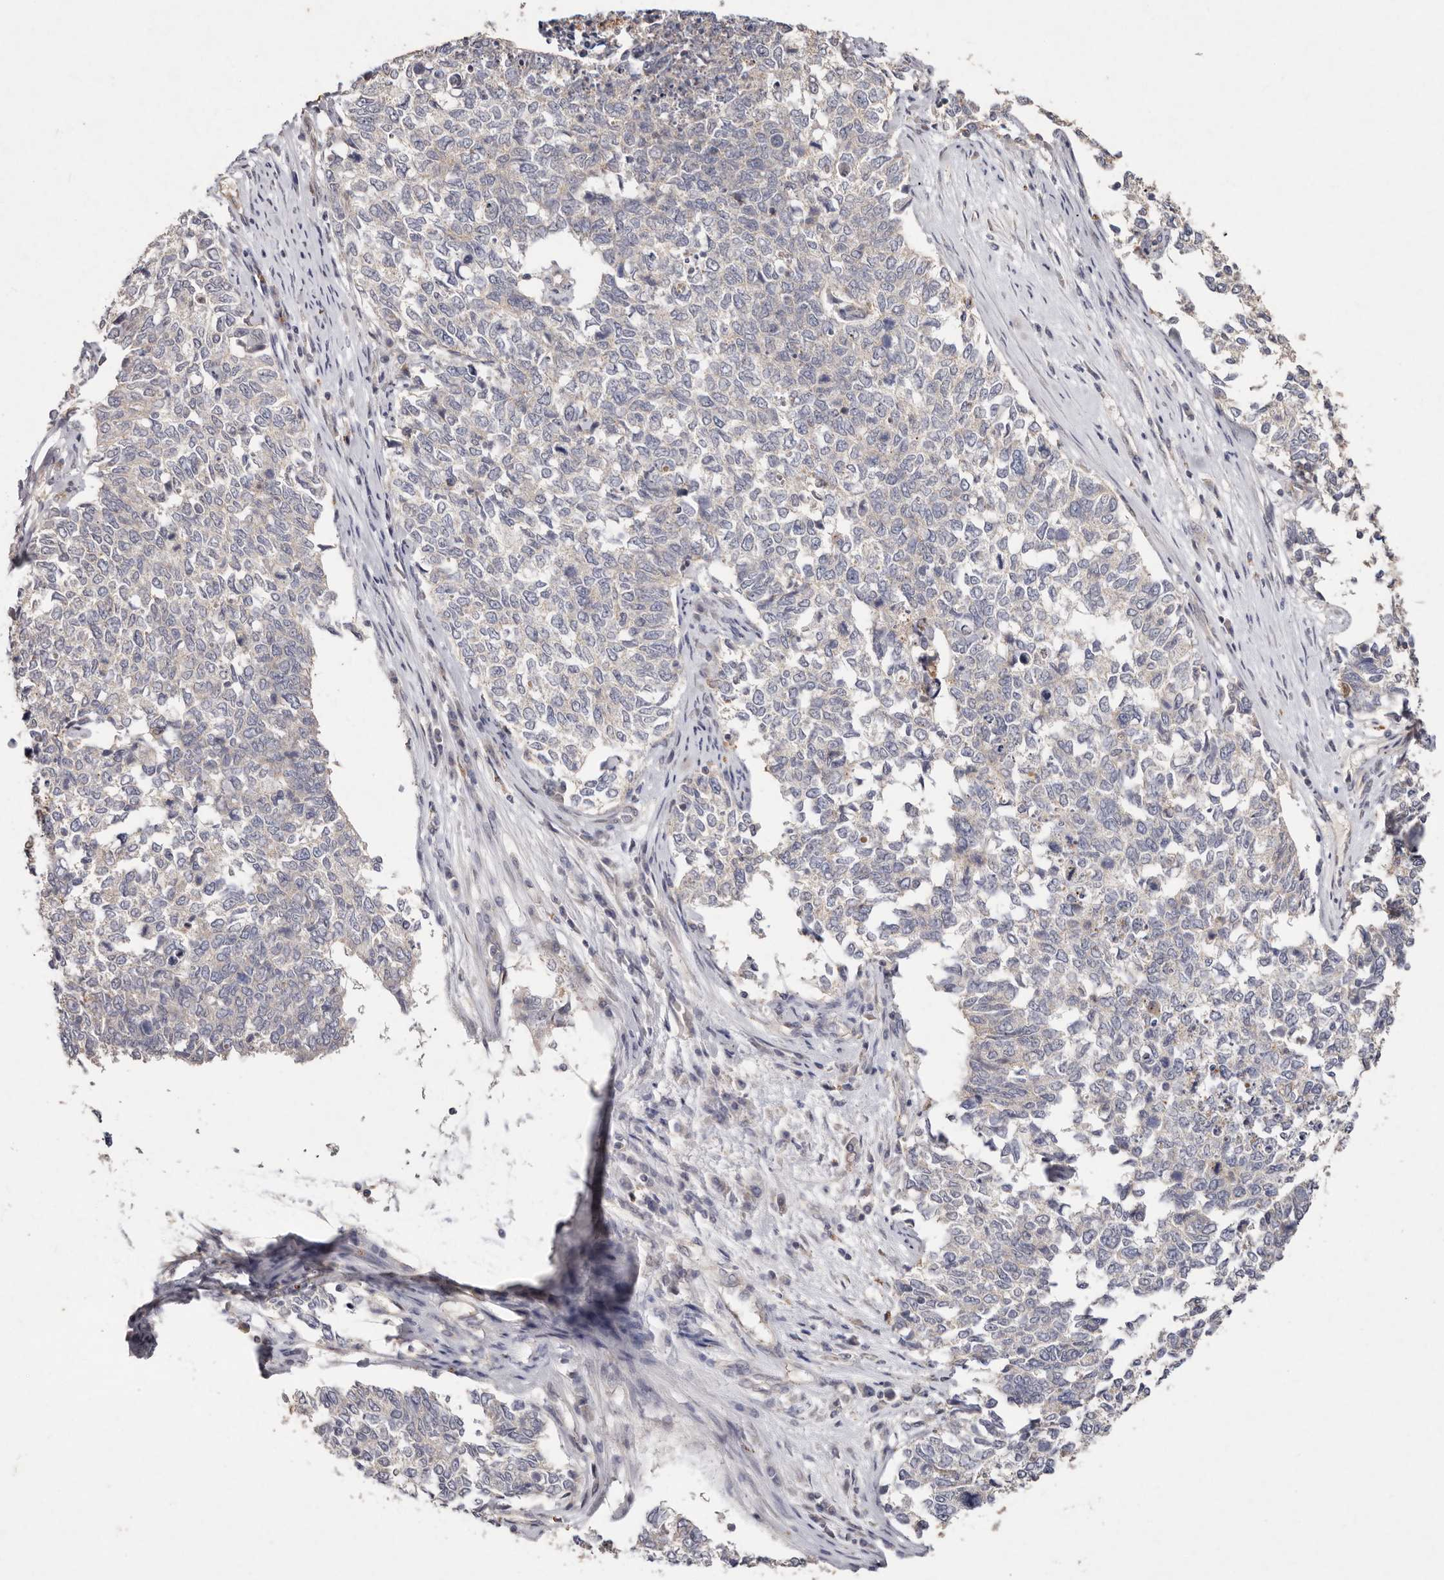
{"staining": {"intensity": "negative", "quantity": "none", "location": "none"}, "tissue": "cervical cancer", "cell_type": "Tumor cells", "image_type": "cancer", "snomed": [{"axis": "morphology", "description": "Squamous cell carcinoma, NOS"}, {"axis": "topography", "description": "Cervix"}], "caption": "Cervical cancer was stained to show a protein in brown. There is no significant expression in tumor cells. (DAB (3,3'-diaminobenzidine) immunohistochemistry (IHC) visualized using brightfield microscopy, high magnification).", "gene": "THBS3", "patient": {"sex": "female", "age": 63}}